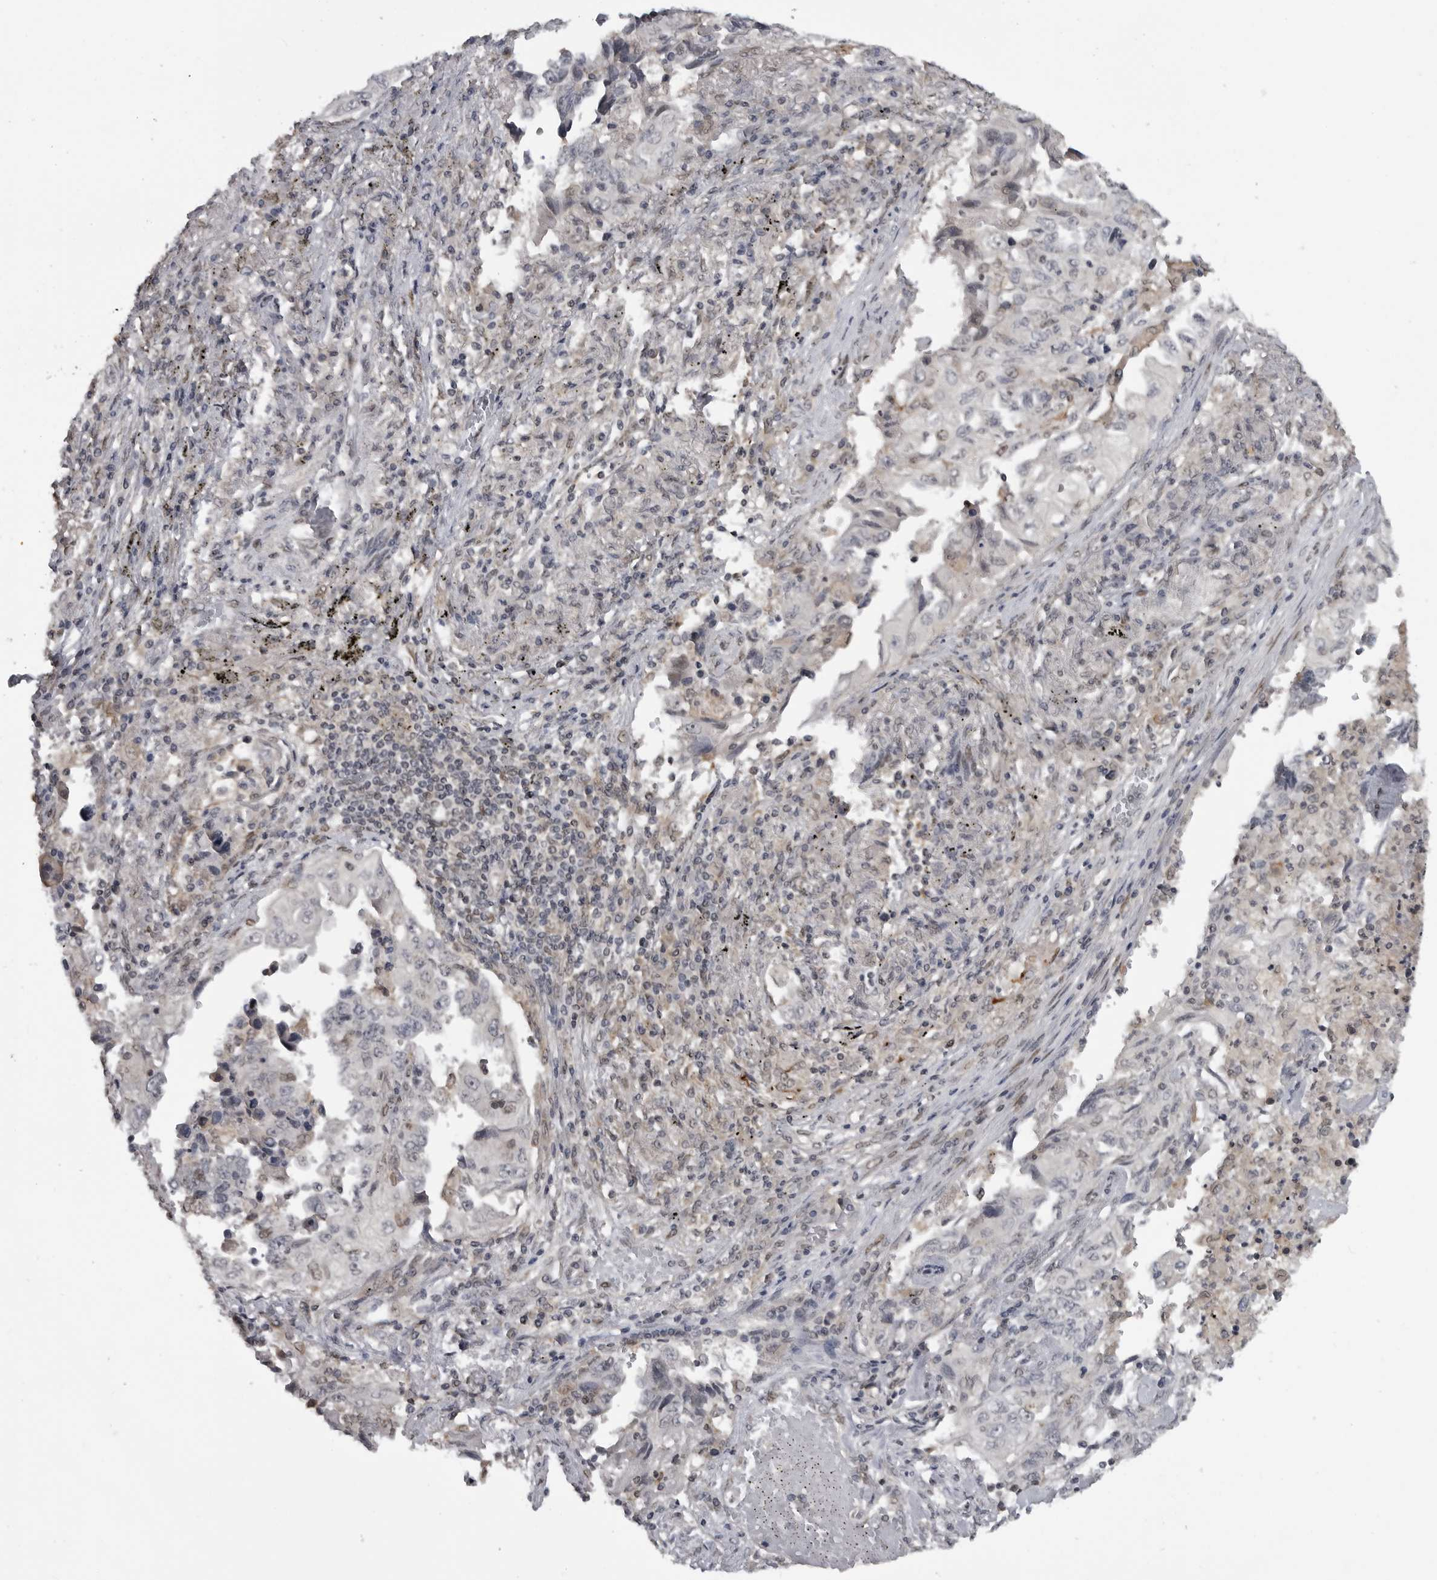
{"staining": {"intensity": "negative", "quantity": "none", "location": "none"}, "tissue": "lung cancer", "cell_type": "Tumor cells", "image_type": "cancer", "snomed": [{"axis": "morphology", "description": "Adenocarcinoma, NOS"}, {"axis": "topography", "description": "Lung"}], "caption": "High power microscopy image of an IHC histopathology image of lung cancer, revealing no significant expression in tumor cells.", "gene": "C8orf58", "patient": {"sex": "female", "age": 51}}